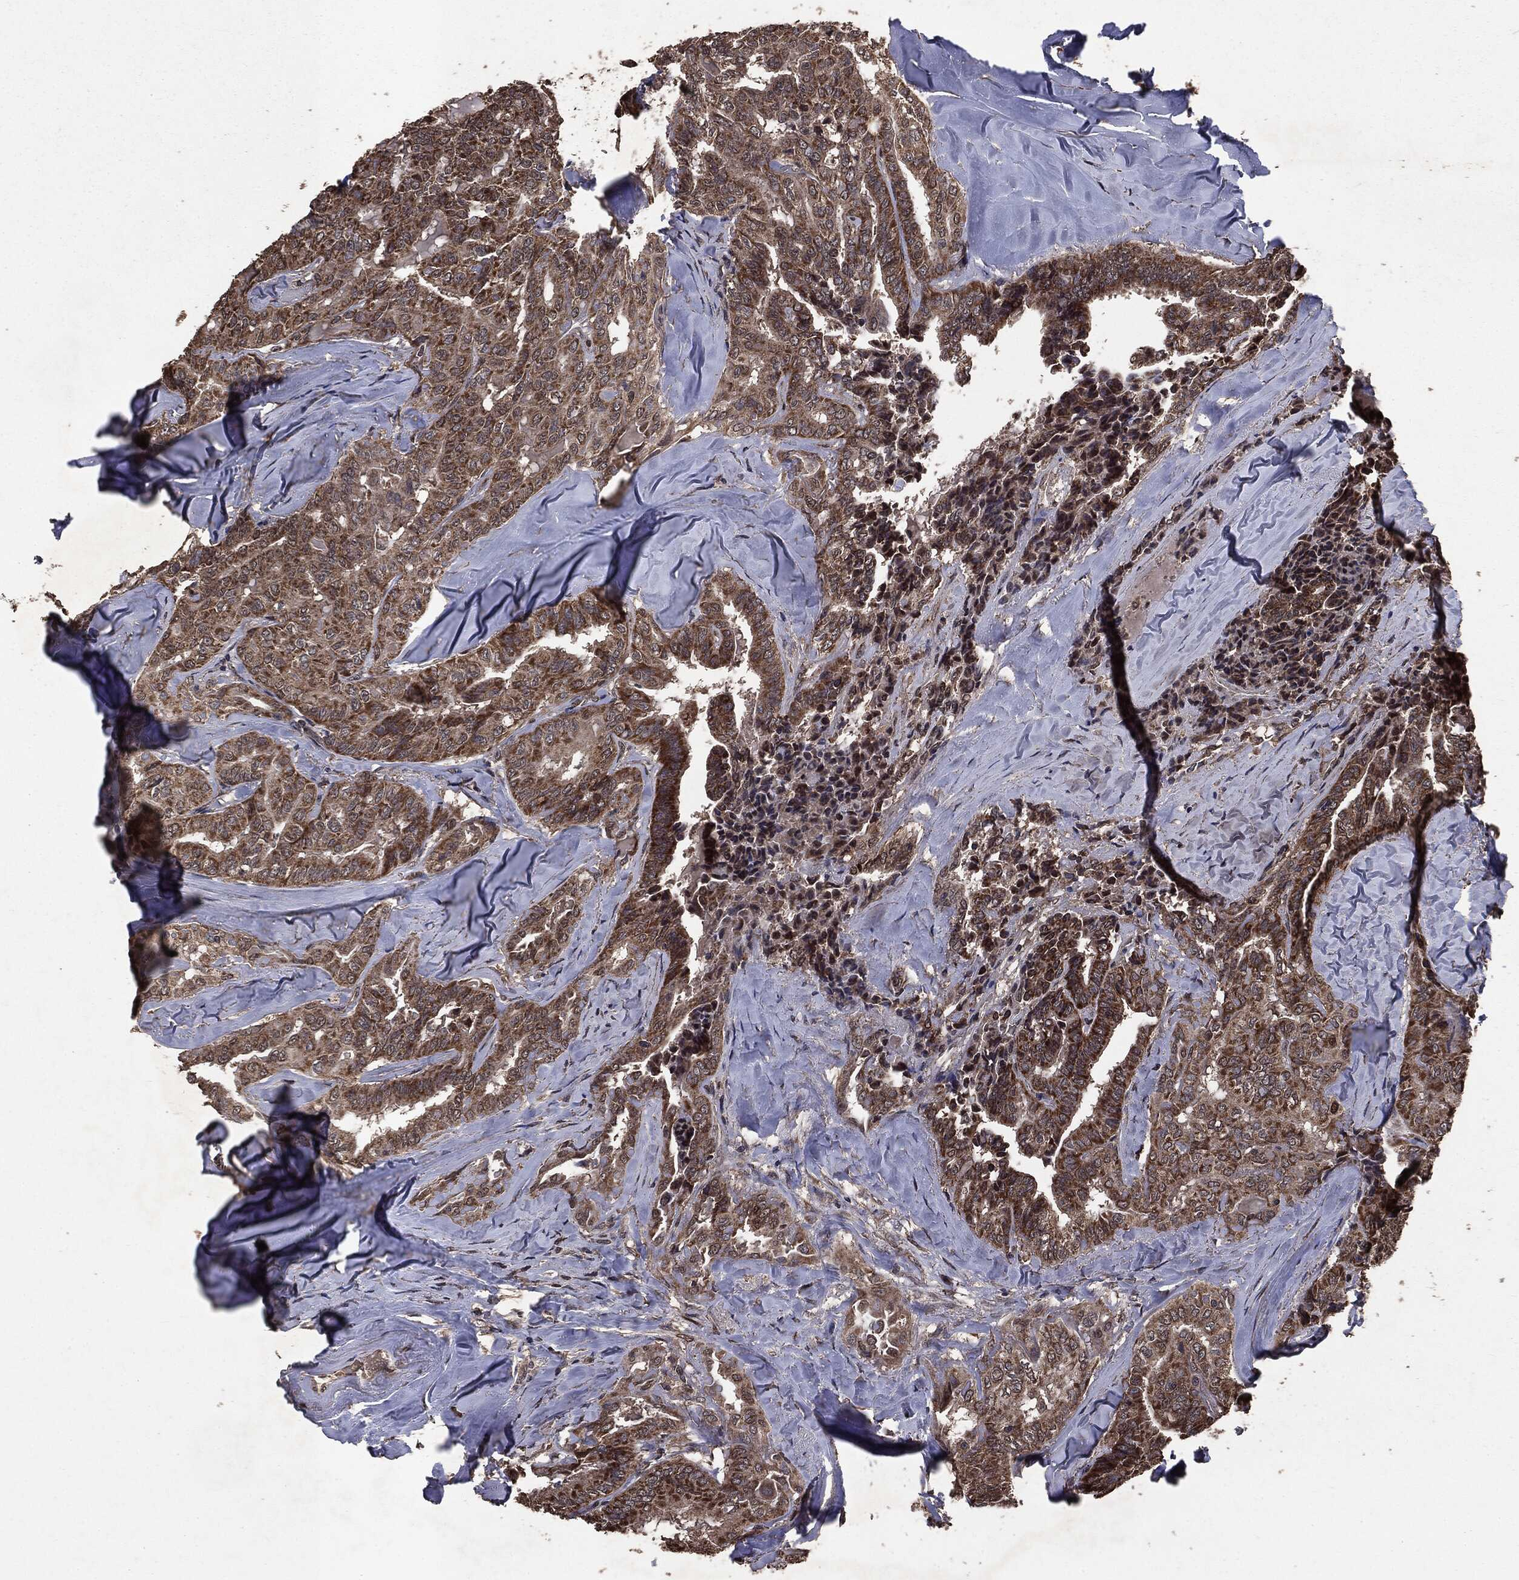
{"staining": {"intensity": "strong", "quantity": ">75%", "location": "cytoplasmic/membranous"}, "tissue": "thyroid cancer", "cell_type": "Tumor cells", "image_type": "cancer", "snomed": [{"axis": "morphology", "description": "Papillary adenocarcinoma, NOS"}, {"axis": "topography", "description": "Thyroid gland"}], "caption": "IHC micrograph of human thyroid cancer (papillary adenocarcinoma) stained for a protein (brown), which demonstrates high levels of strong cytoplasmic/membranous positivity in approximately >75% of tumor cells.", "gene": "PPP6R2", "patient": {"sex": "female", "age": 68}}